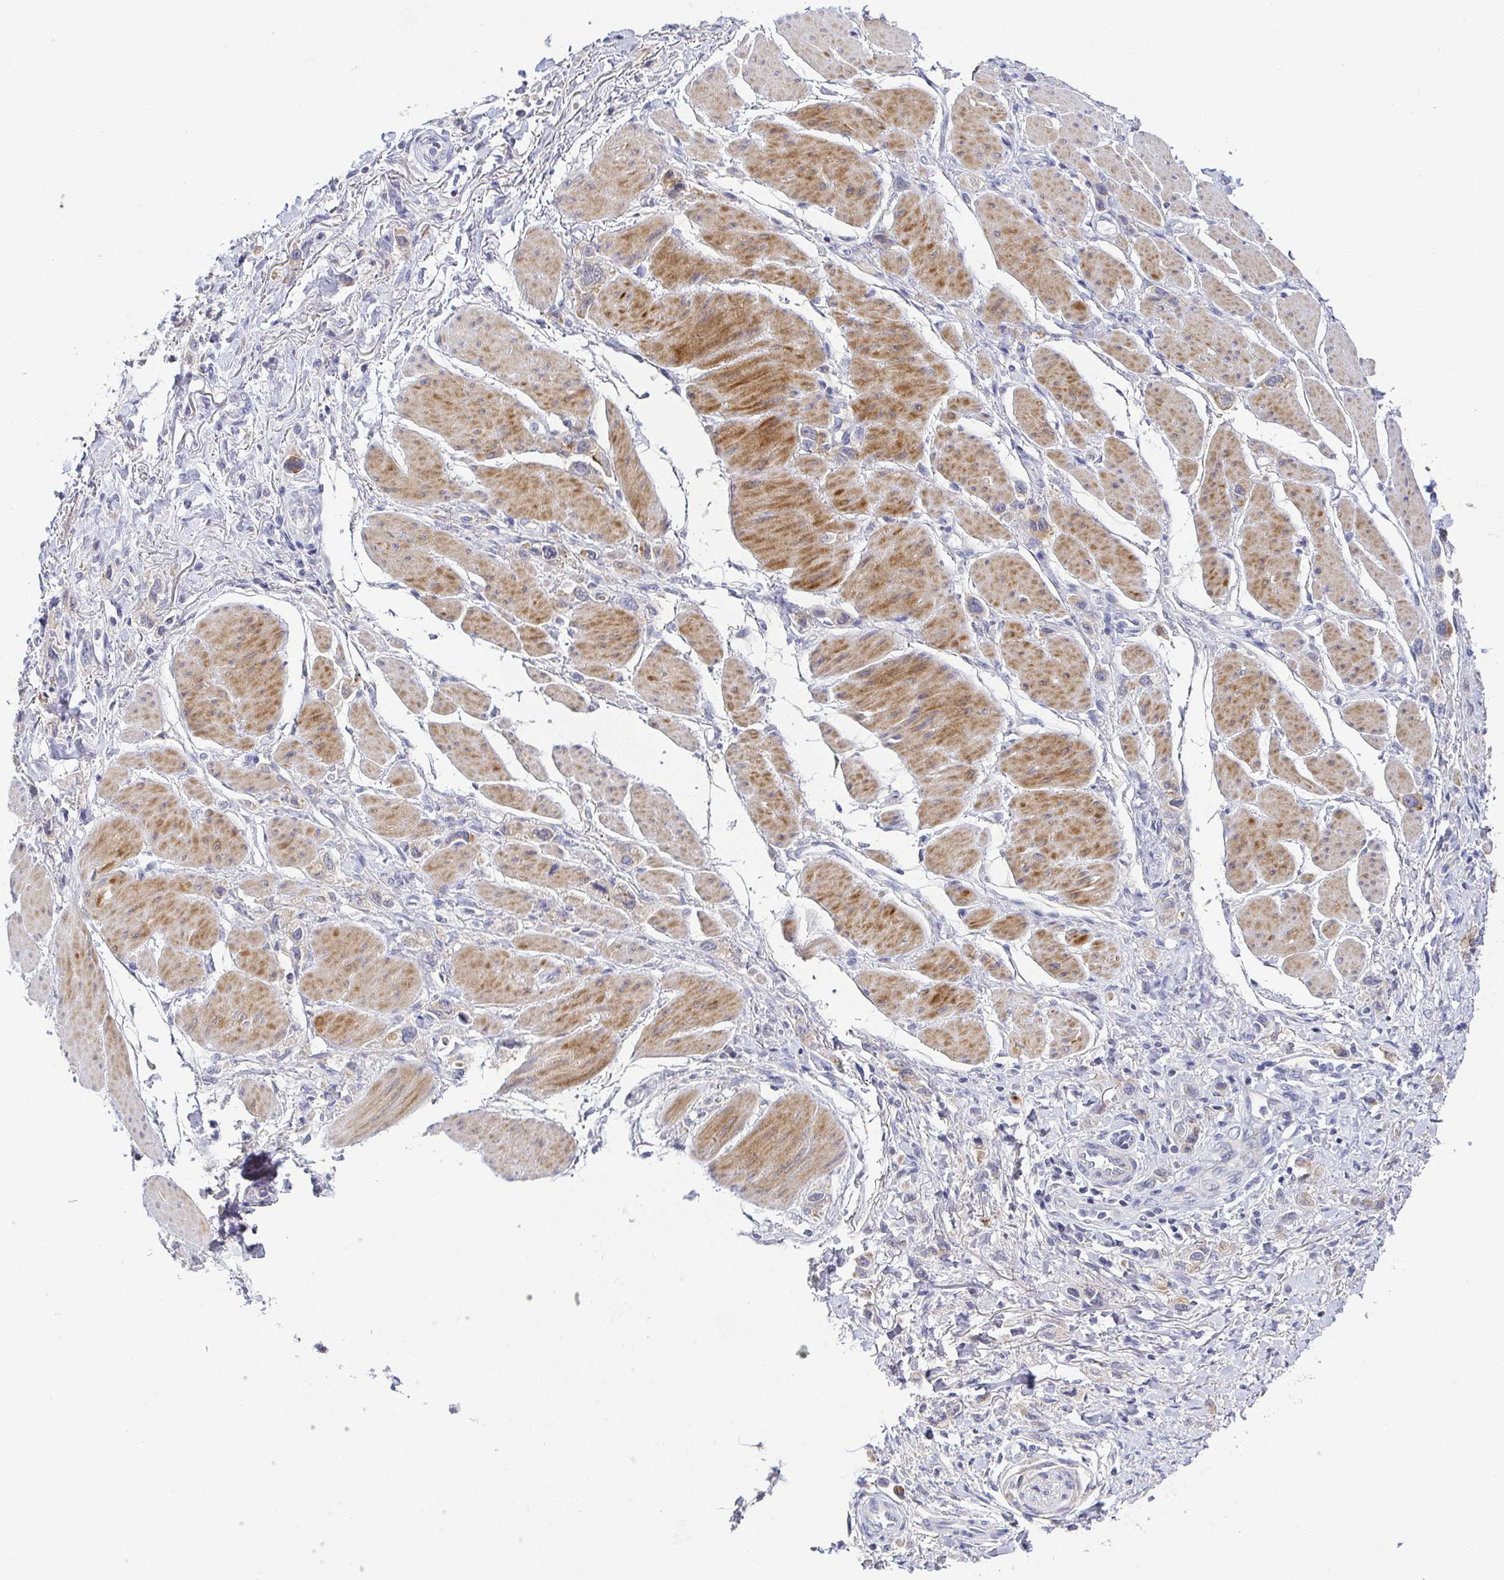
{"staining": {"intensity": "negative", "quantity": "none", "location": "none"}, "tissue": "stomach cancer", "cell_type": "Tumor cells", "image_type": "cancer", "snomed": [{"axis": "morphology", "description": "Adenocarcinoma, NOS"}, {"axis": "topography", "description": "Stomach"}], "caption": "Tumor cells show no significant protein expression in stomach cancer.", "gene": "RNASE7", "patient": {"sex": "female", "age": 65}}